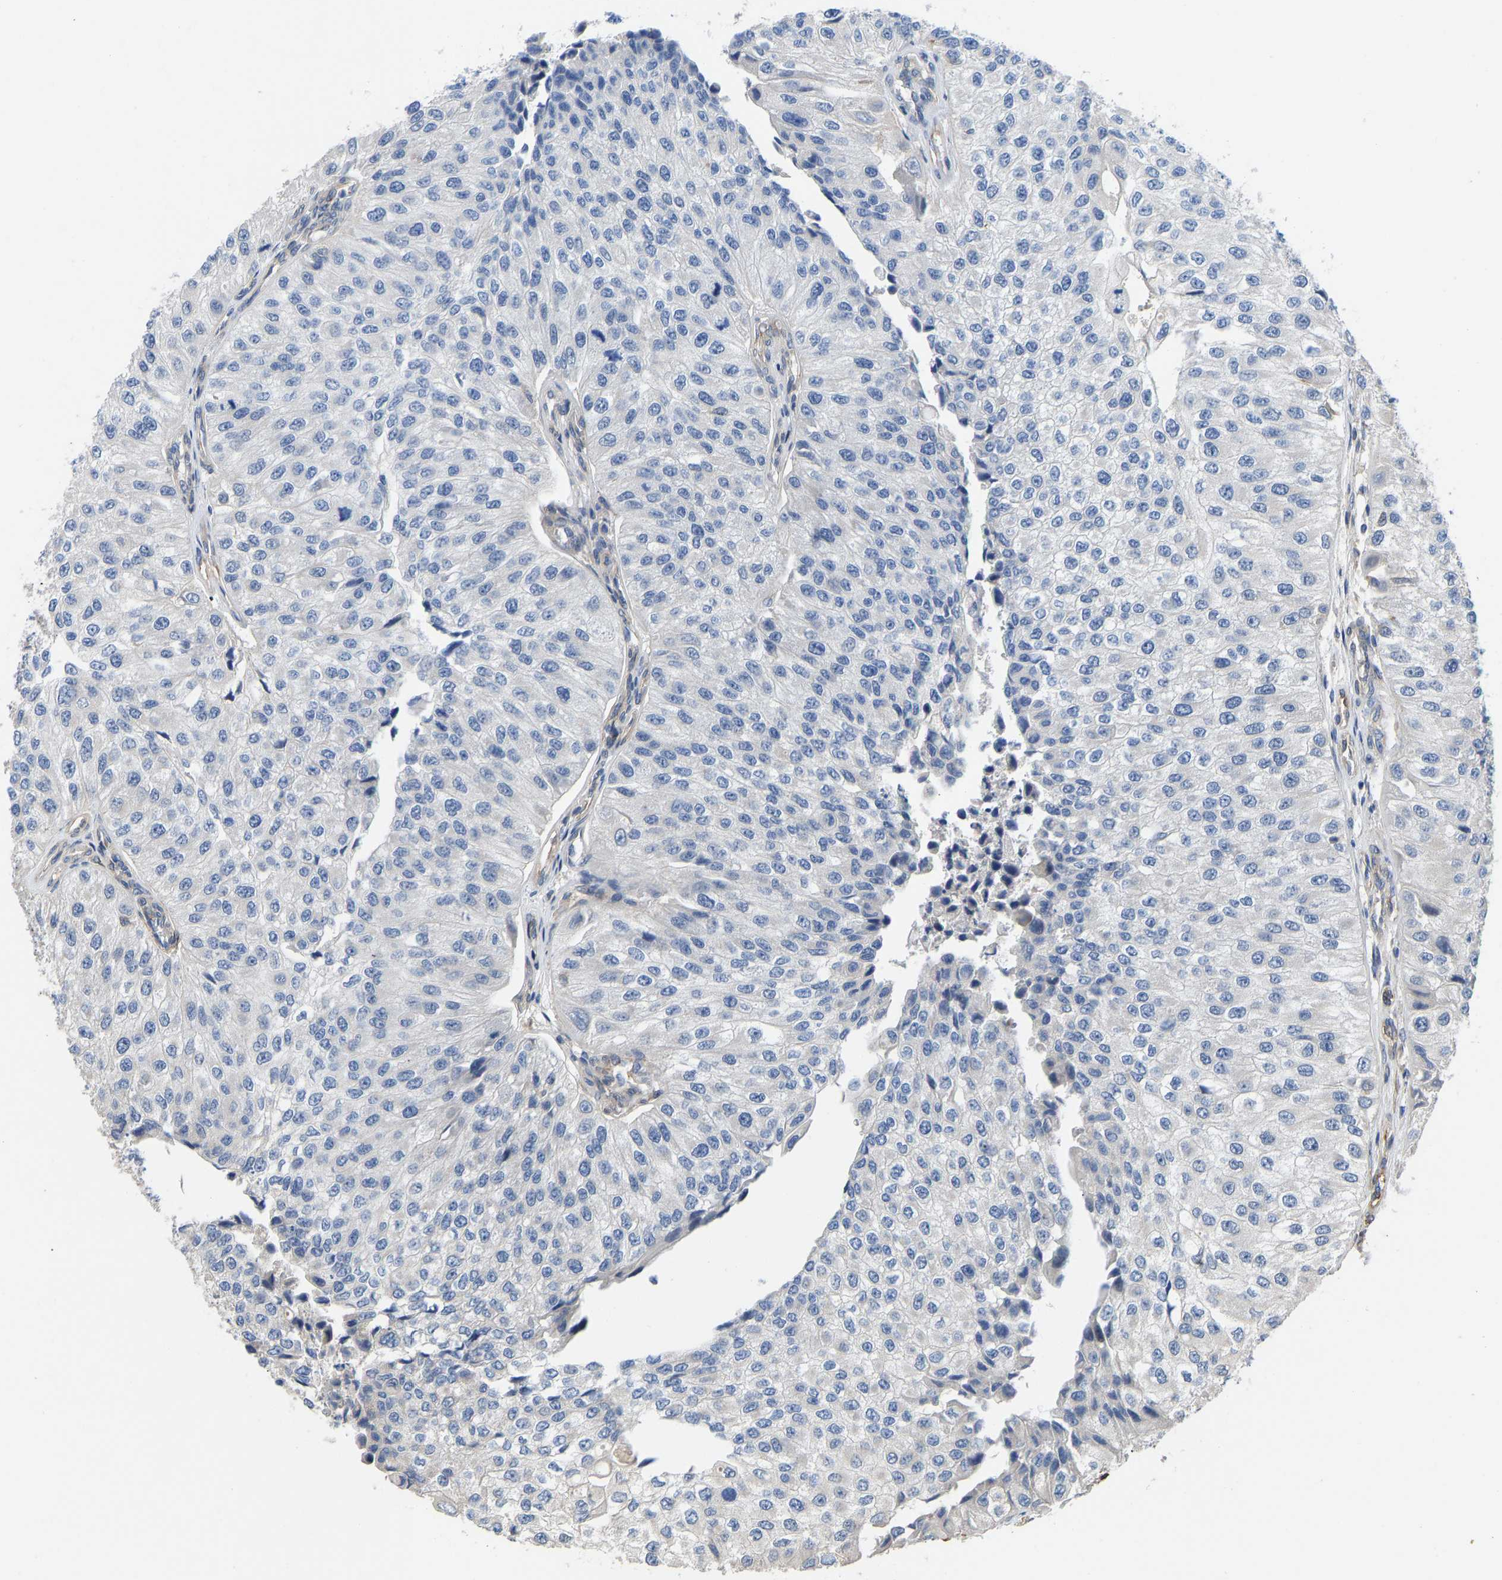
{"staining": {"intensity": "negative", "quantity": "none", "location": "none"}, "tissue": "urothelial cancer", "cell_type": "Tumor cells", "image_type": "cancer", "snomed": [{"axis": "morphology", "description": "Urothelial carcinoma, High grade"}, {"axis": "topography", "description": "Kidney"}, {"axis": "topography", "description": "Urinary bladder"}], "caption": "Immunohistochemical staining of urothelial cancer displays no significant staining in tumor cells. (Immunohistochemistry, brightfield microscopy, high magnification).", "gene": "ELMO2", "patient": {"sex": "male", "age": 77}}